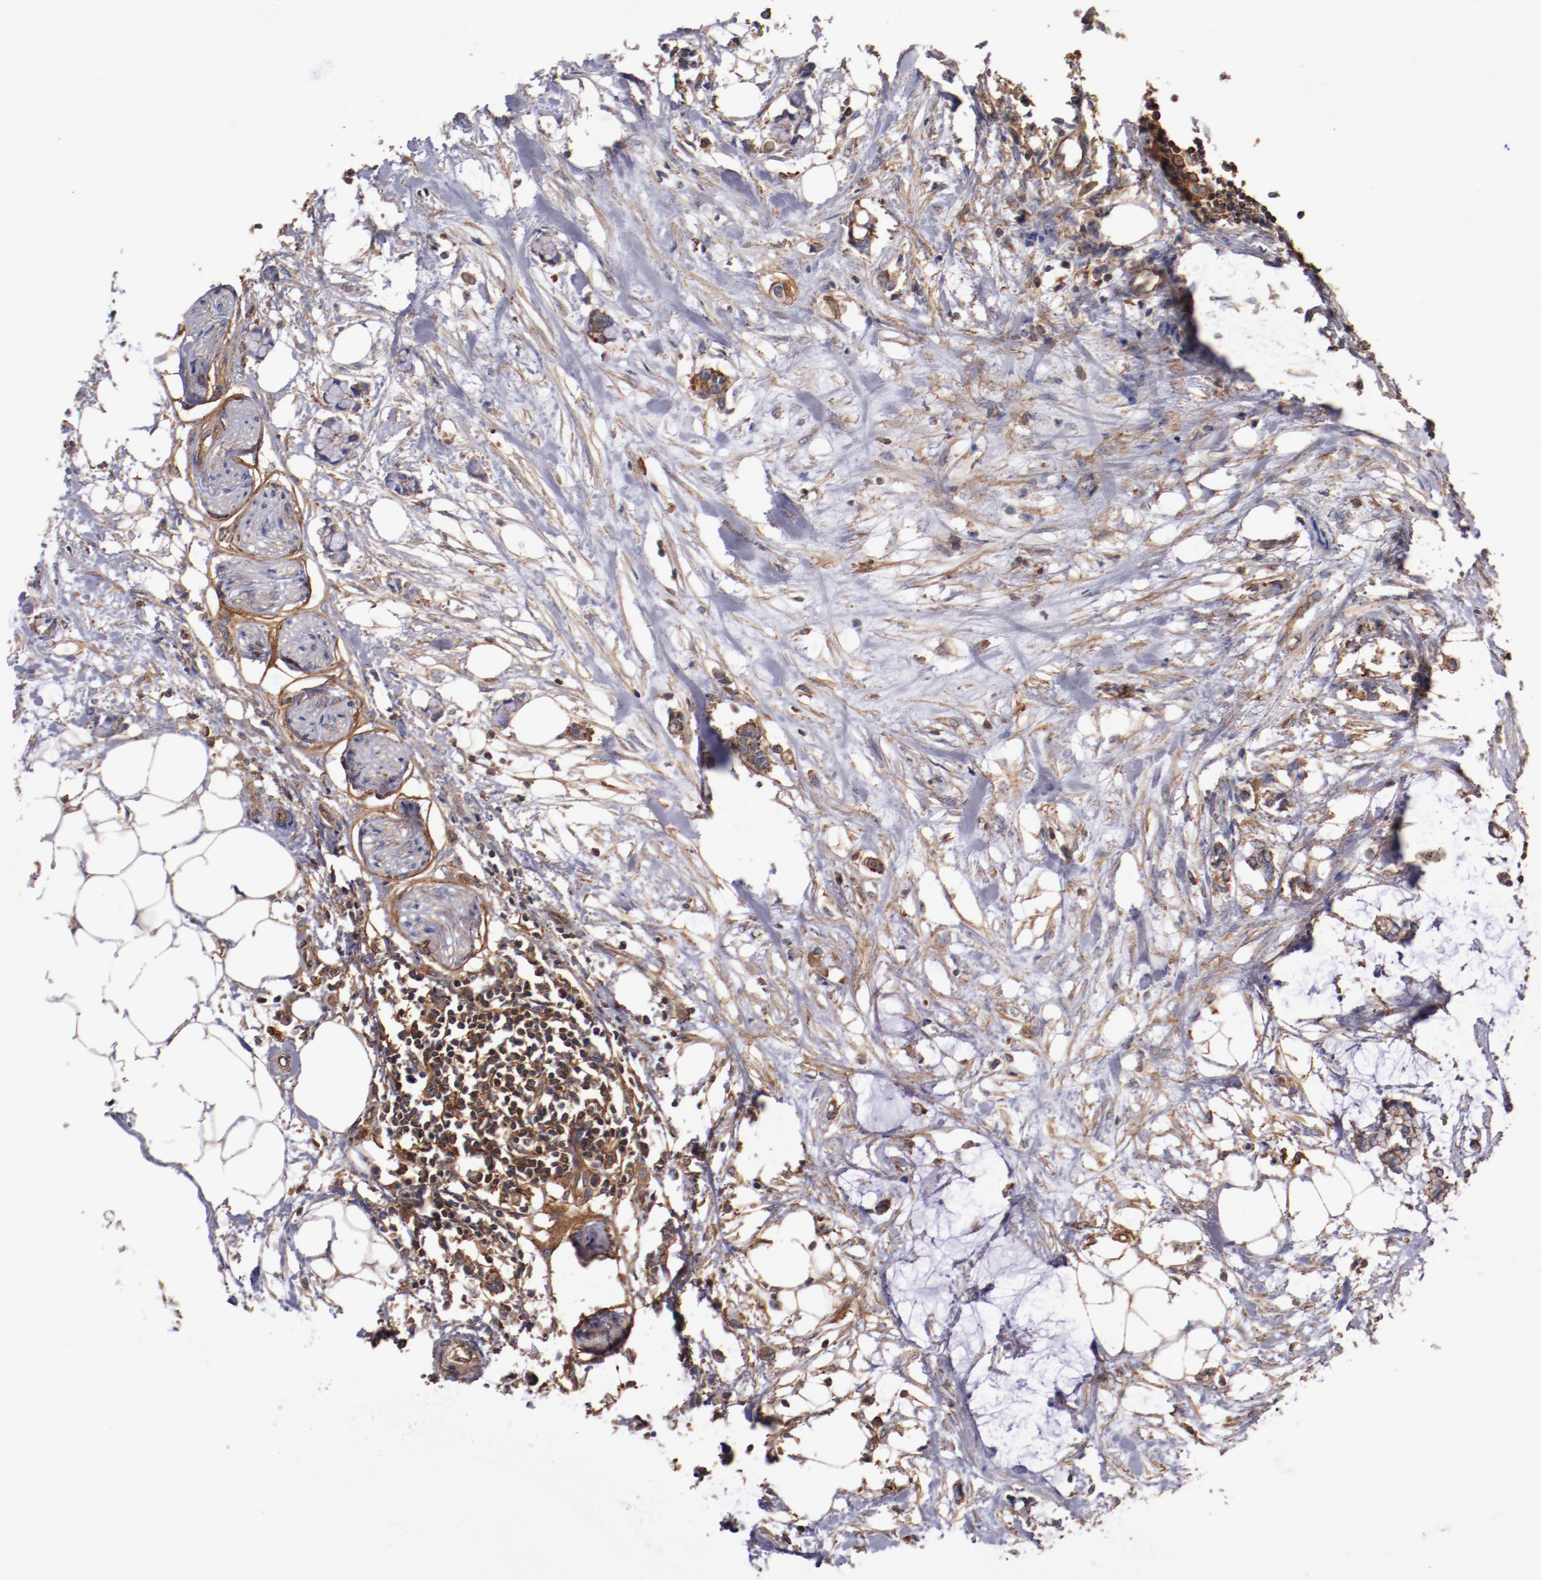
{"staining": {"intensity": "strong", "quantity": ">75%", "location": "cytoplasmic/membranous"}, "tissue": "colorectal cancer", "cell_type": "Tumor cells", "image_type": "cancer", "snomed": [{"axis": "morphology", "description": "Normal tissue, NOS"}, {"axis": "morphology", "description": "Adenocarcinoma, NOS"}, {"axis": "topography", "description": "Colon"}, {"axis": "topography", "description": "Peripheral nerve tissue"}], "caption": "A high-resolution histopathology image shows IHC staining of colorectal cancer, which demonstrates strong cytoplasmic/membranous staining in about >75% of tumor cells.", "gene": "TMOD3", "patient": {"sex": "male", "age": 14}}